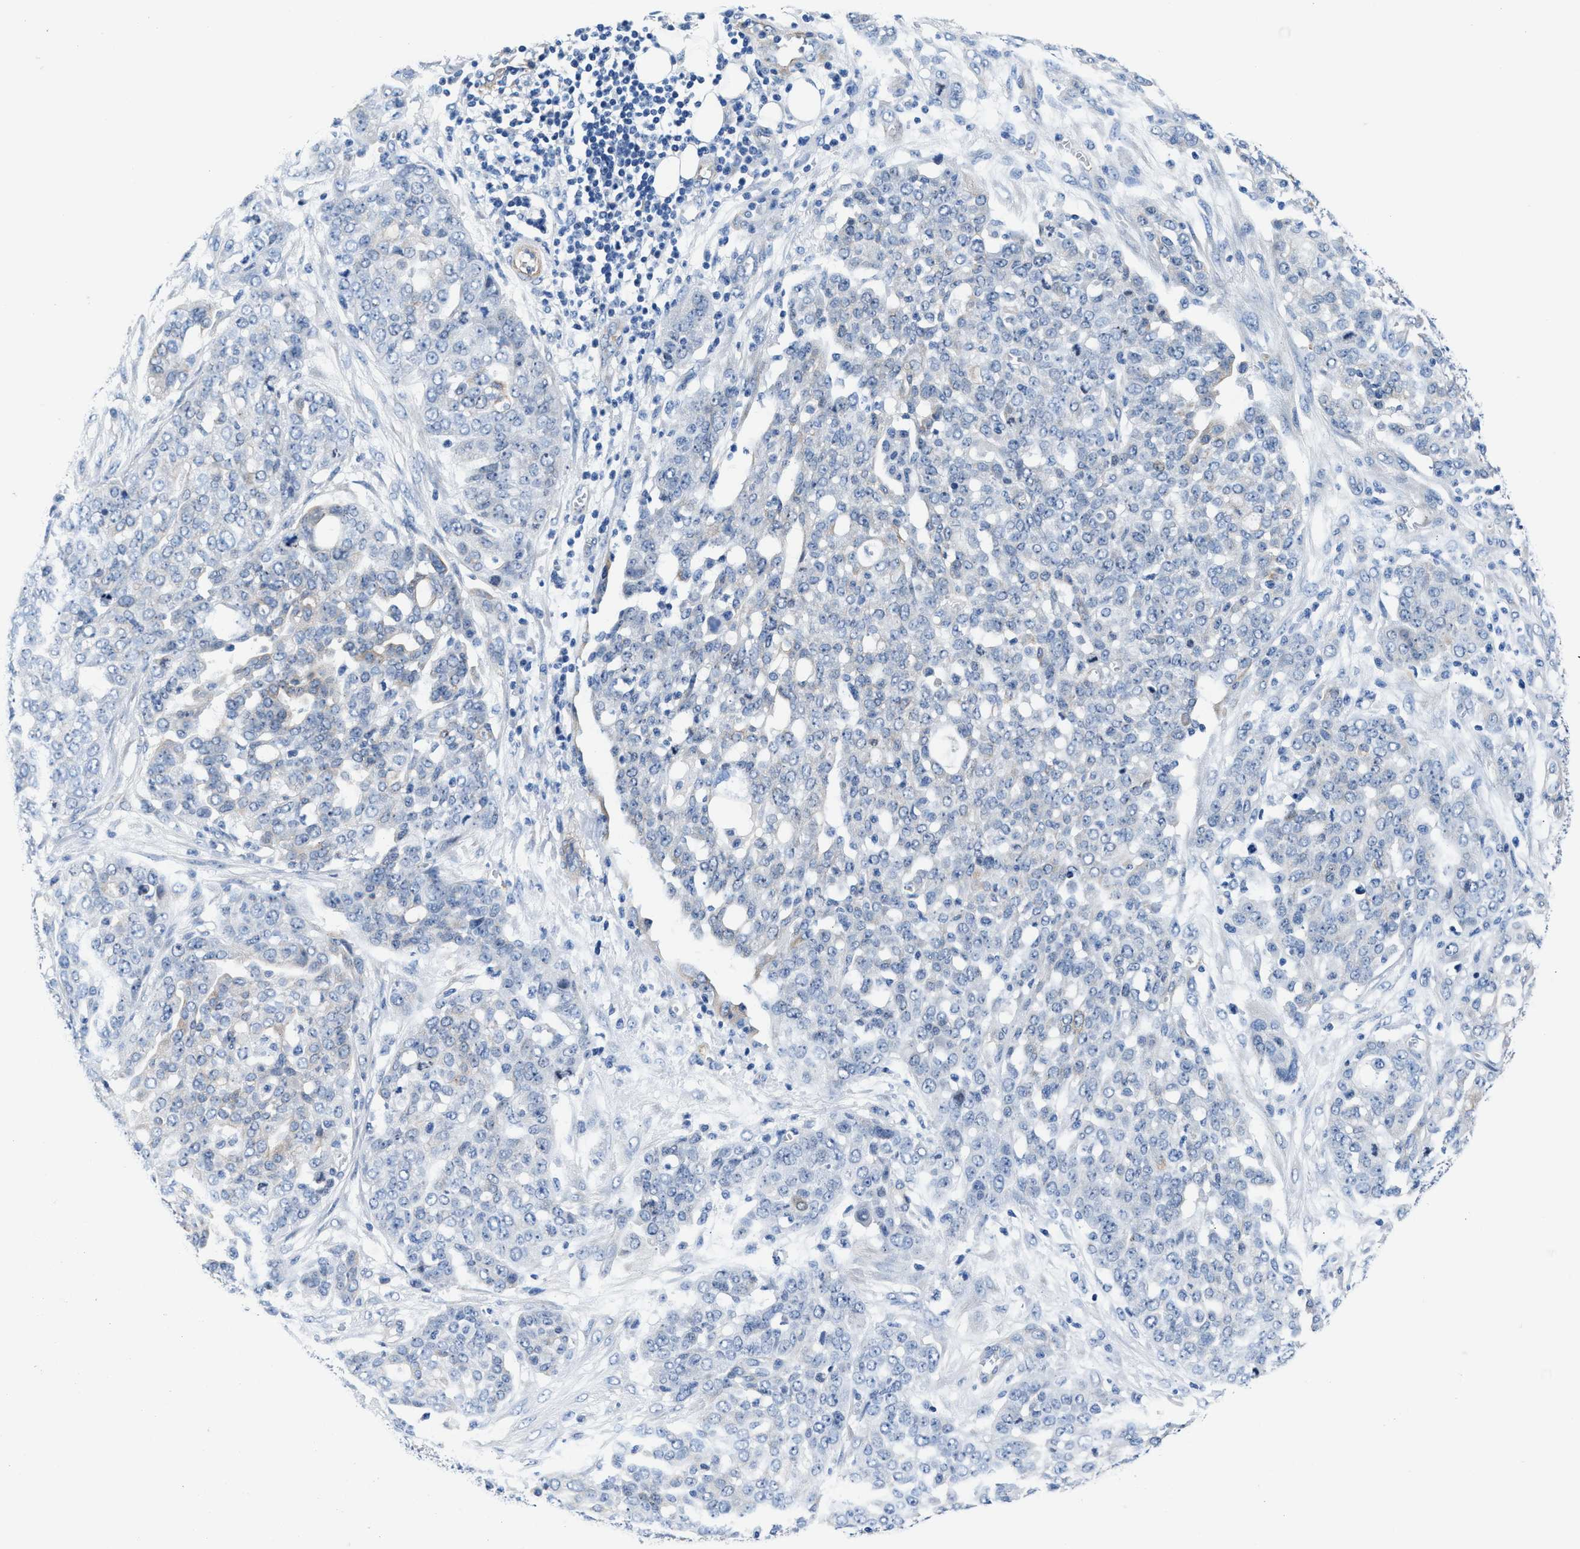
{"staining": {"intensity": "negative", "quantity": "none", "location": "none"}, "tissue": "ovarian cancer", "cell_type": "Tumor cells", "image_type": "cancer", "snomed": [{"axis": "morphology", "description": "Cystadenocarcinoma, serous, NOS"}, {"axis": "topography", "description": "Soft tissue"}, {"axis": "topography", "description": "Ovary"}], "caption": "Histopathology image shows no significant protein positivity in tumor cells of ovarian serous cystadenocarcinoma. The staining was performed using DAB (3,3'-diaminobenzidine) to visualize the protein expression in brown, while the nuclei were stained in blue with hematoxylin (Magnification: 20x).", "gene": "PARG", "patient": {"sex": "female", "age": 57}}